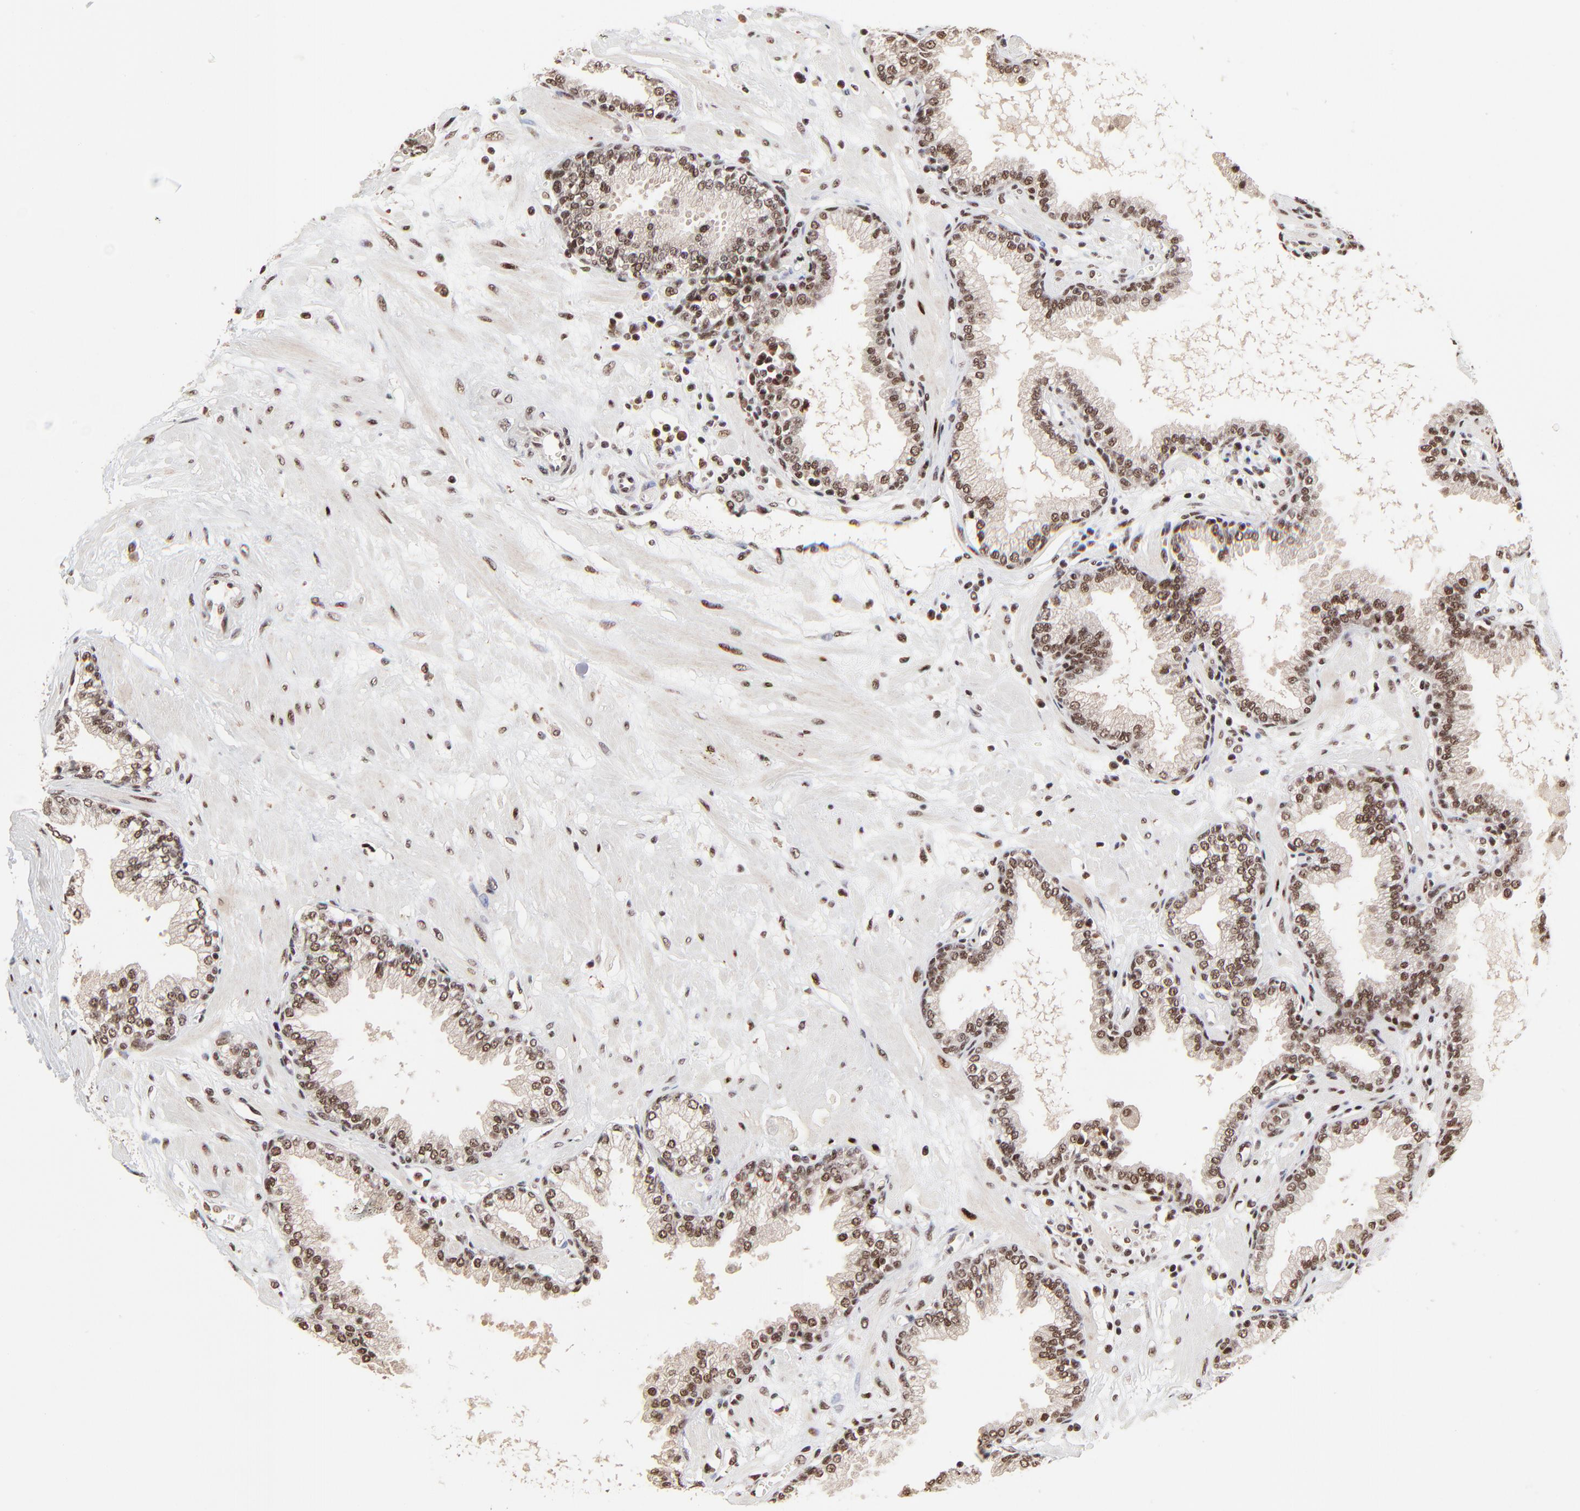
{"staining": {"intensity": "moderate", "quantity": ">75%", "location": "nuclear"}, "tissue": "prostate", "cell_type": "Glandular cells", "image_type": "normal", "snomed": [{"axis": "morphology", "description": "Normal tissue, NOS"}, {"axis": "topography", "description": "Prostate"}], "caption": "Moderate nuclear positivity for a protein is seen in about >75% of glandular cells of benign prostate using IHC.", "gene": "RBM22", "patient": {"sex": "male", "age": 64}}